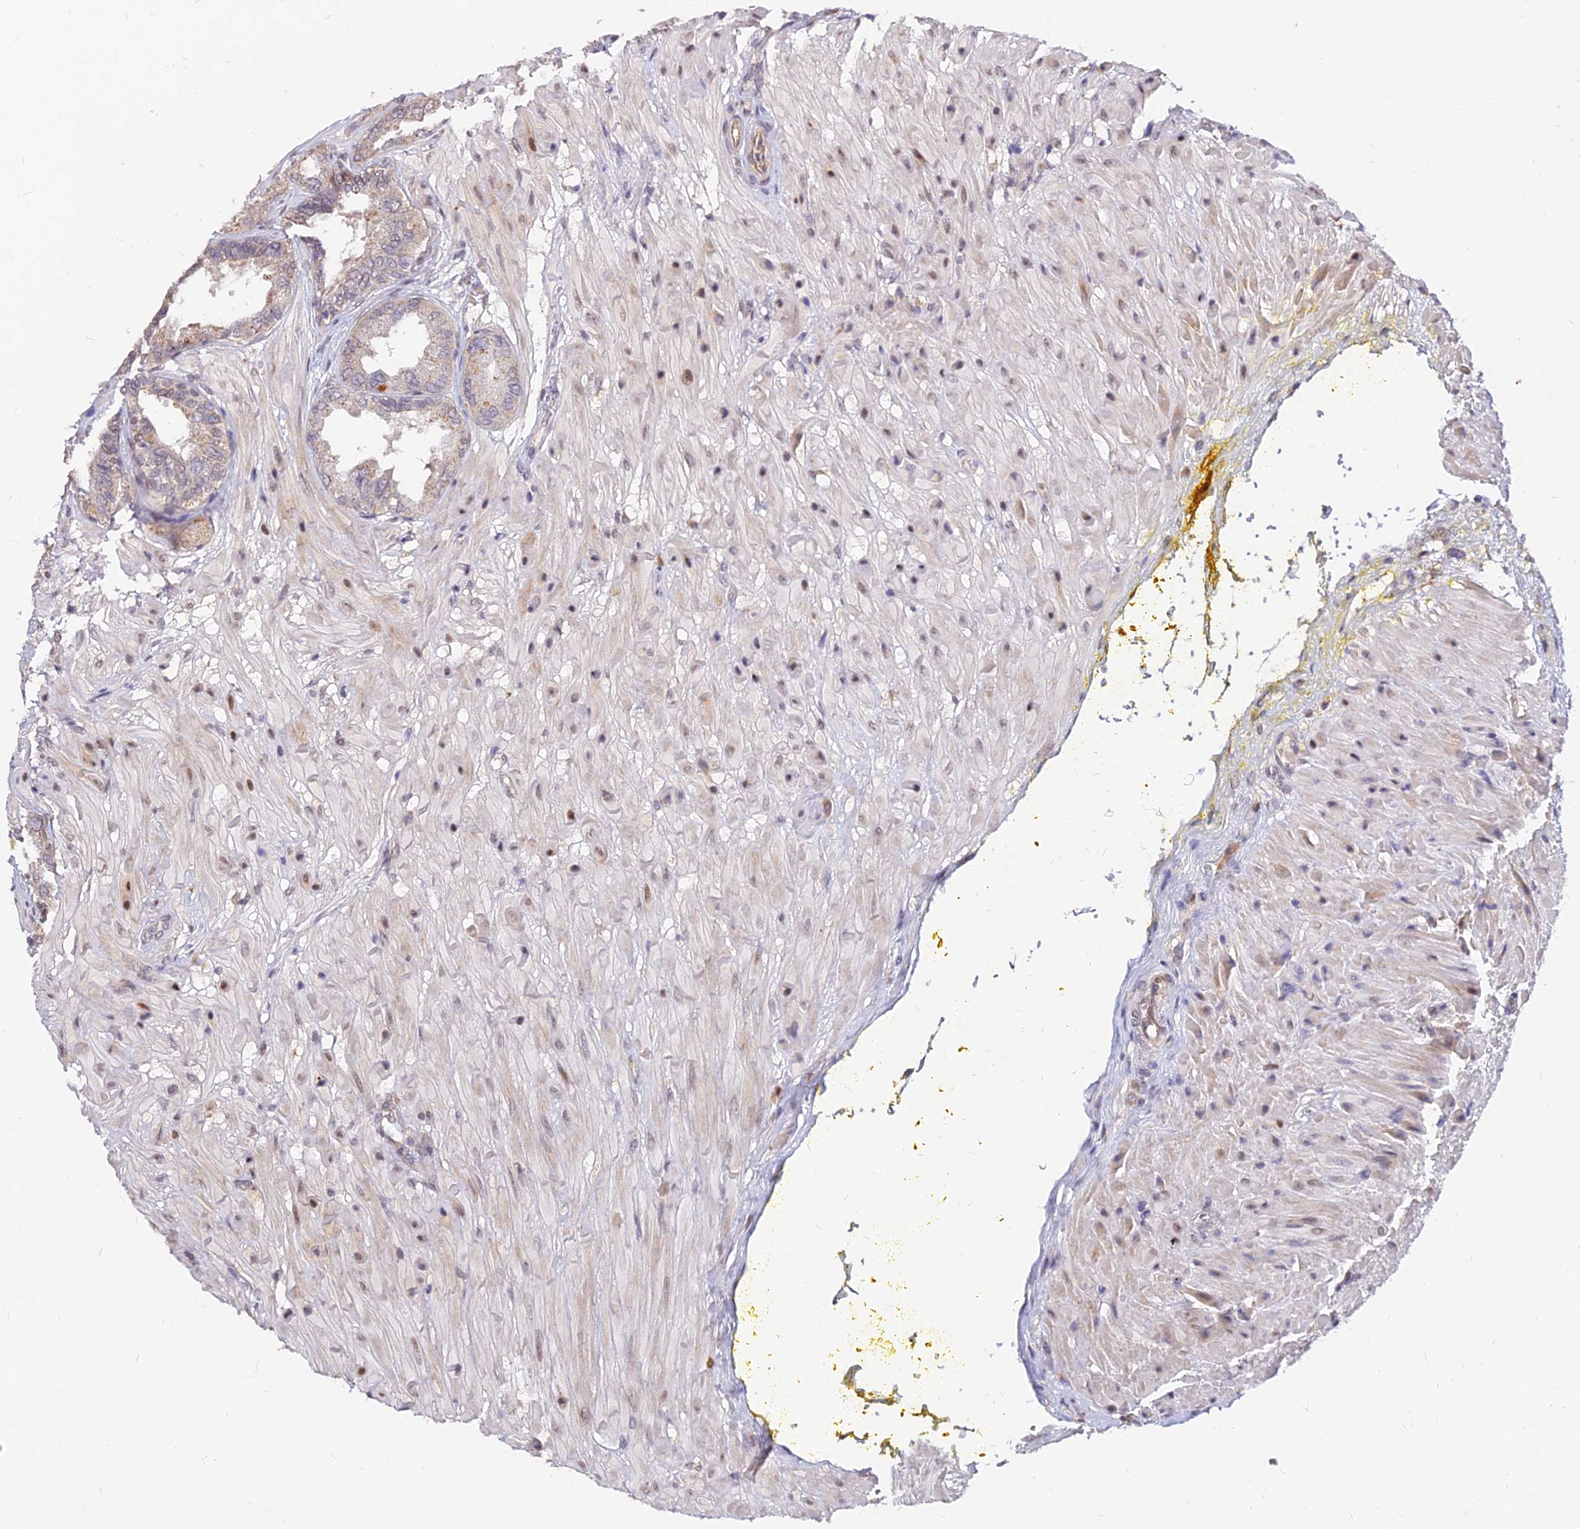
{"staining": {"intensity": "negative", "quantity": "none", "location": "none"}, "tissue": "seminal vesicle", "cell_type": "Glandular cells", "image_type": "normal", "snomed": [{"axis": "morphology", "description": "Normal tissue, NOS"}, {"axis": "topography", "description": "Seminal veicle"}], "caption": "Seminal vesicle stained for a protein using IHC displays no staining glandular cells.", "gene": "C11orf68", "patient": {"sex": "male", "age": 63}}